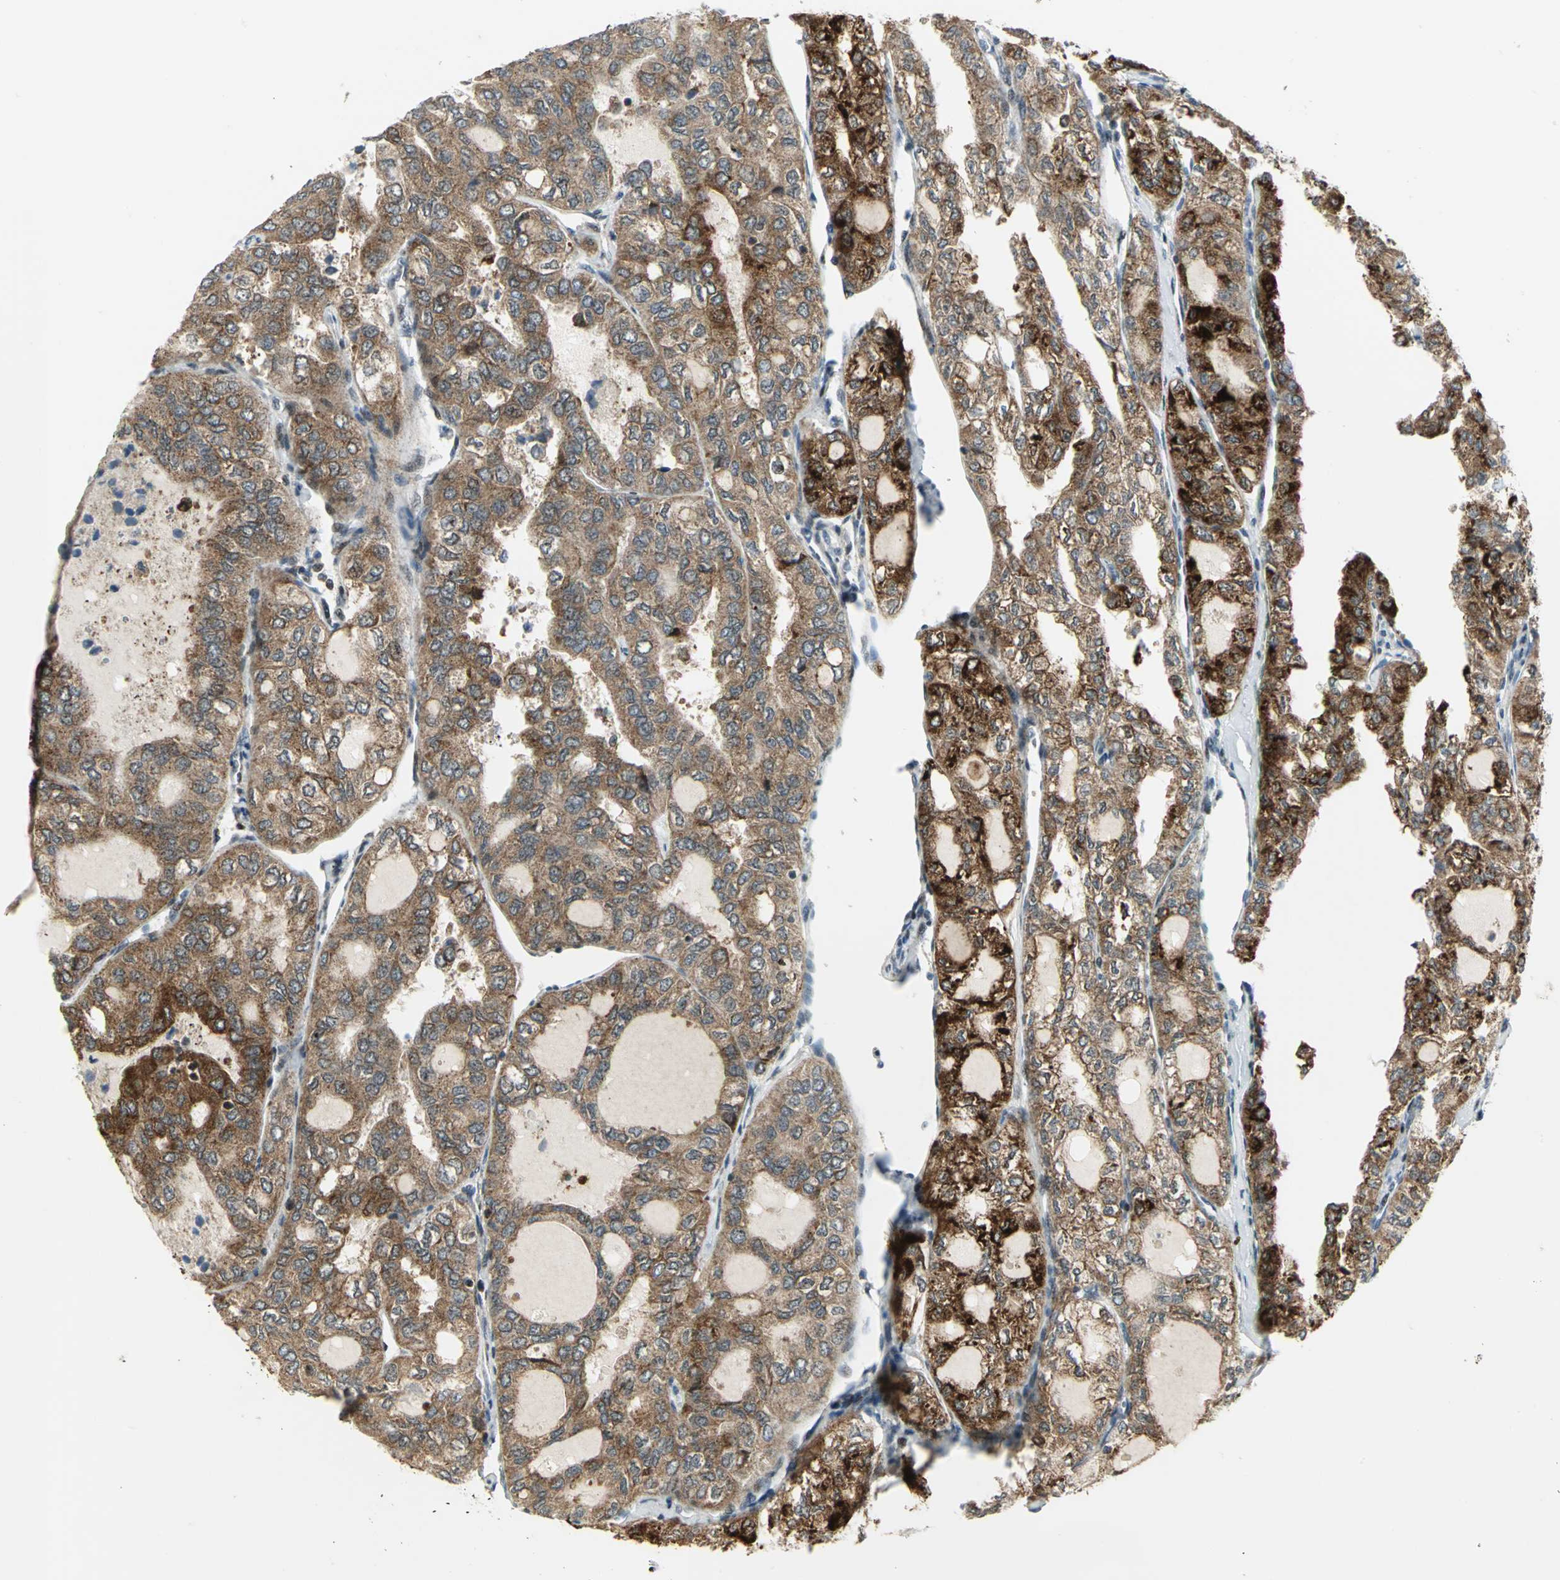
{"staining": {"intensity": "strong", "quantity": ">75%", "location": "cytoplasmic/membranous"}, "tissue": "thyroid cancer", "cell_type": "Tumor cells", "image_type": "cancer", "snomed": [{"axis": "morphology", "description": "Follicular adenoma carcinoma, NOS"}, {"axis": "topography", "description": "Thyroid gland"}], "caption": "Immunohistochemical staining of human follicular adenoma carcinoma (thyroid) displays strong cytoplasmic/membranous protein positivity in approximately >75% of tumor cells.", "gene": "ATP6V1A", "patient": {"sex": "male", "age": 75}}